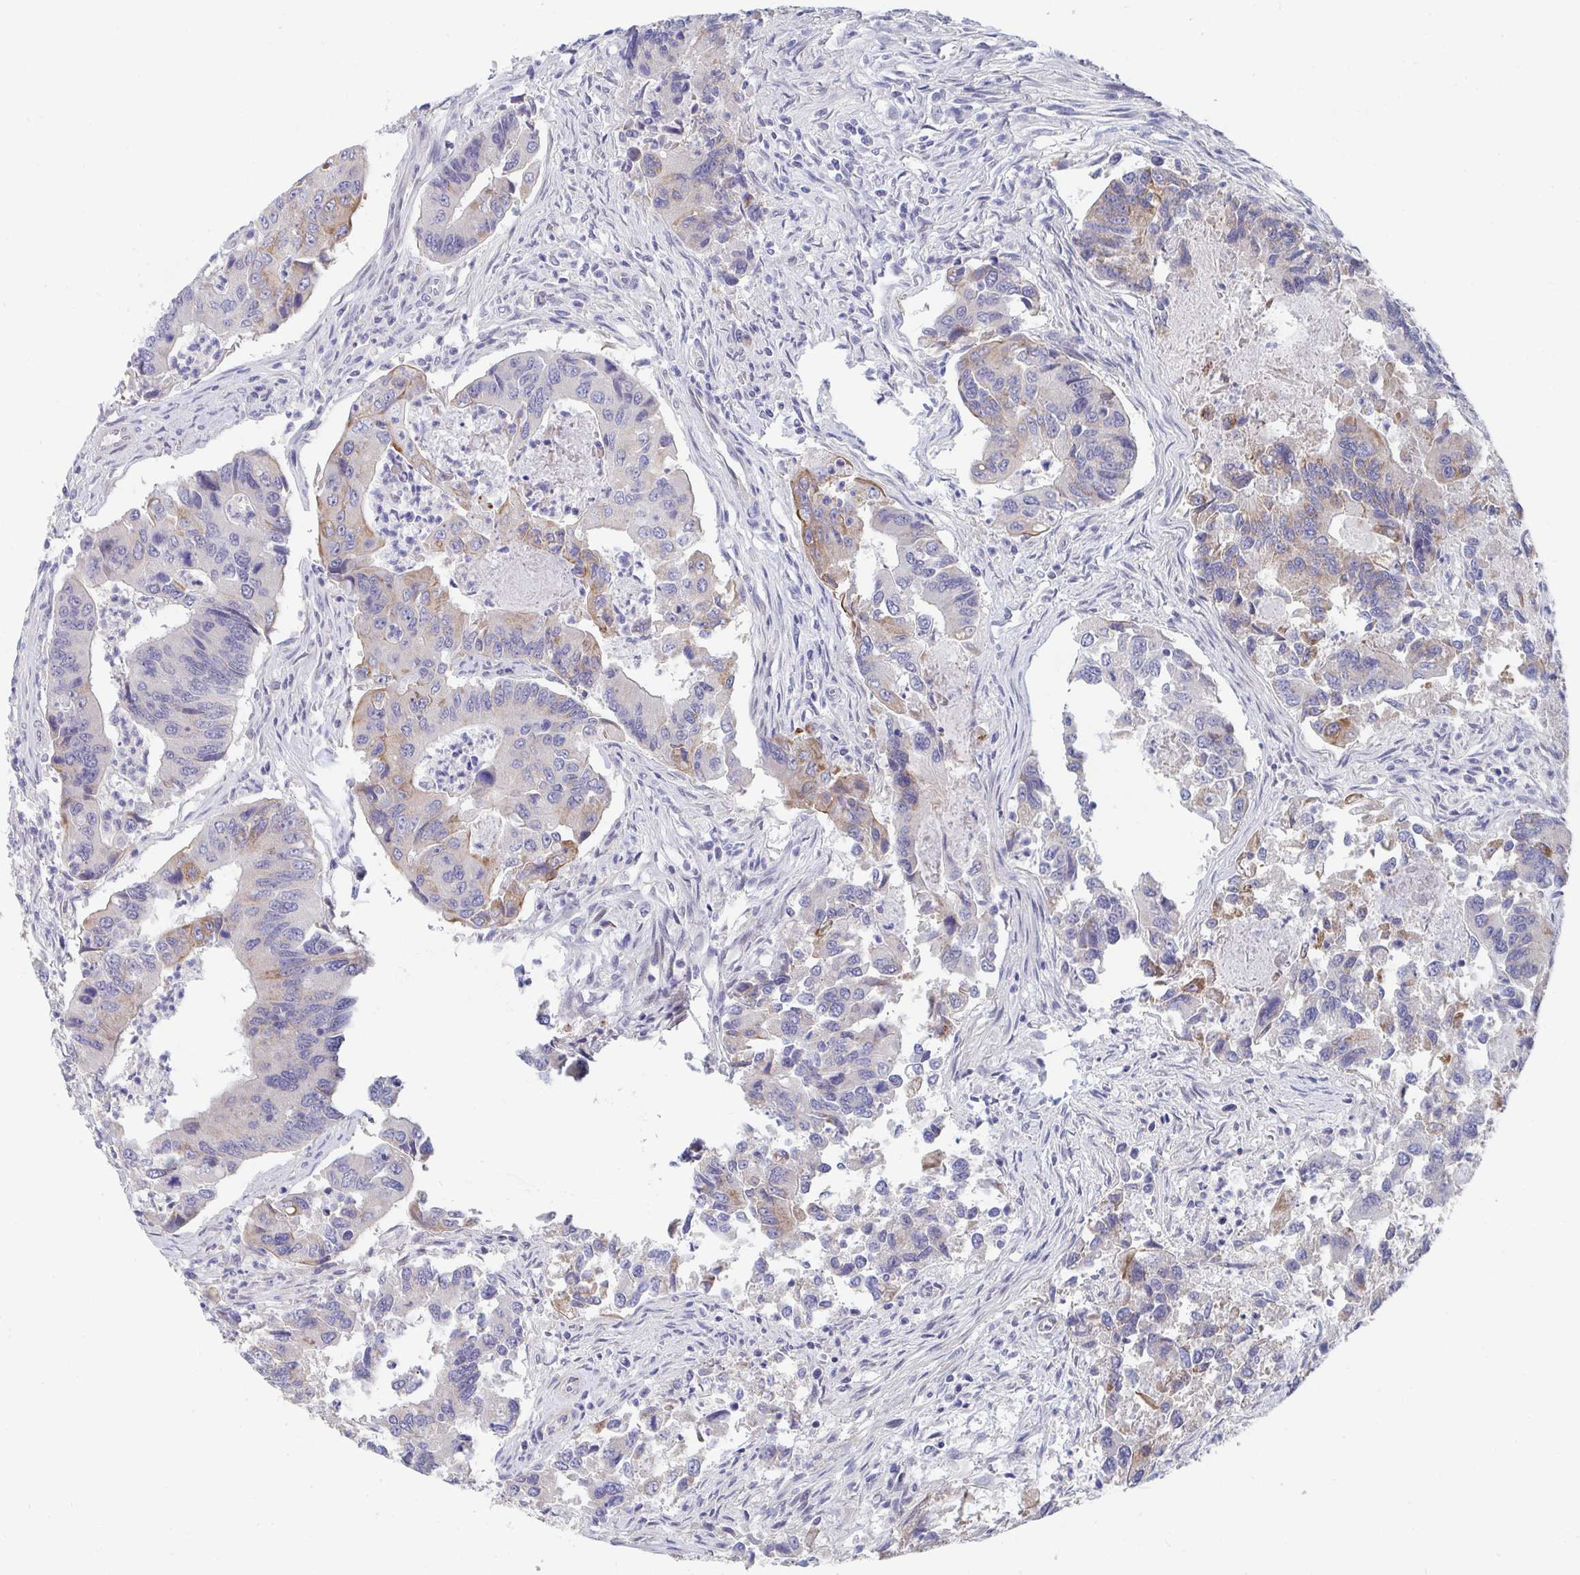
{"staining": {"intensity": "moderate", "quantity": "<25%", "location": "cytoplasmic/membranous"}, "tissue": "colorectal cancer", "cell_type": "Tumor cells", "image_type": "cancer", "snomed": [{"axis": "morphology", "description": "Adenocarcinoma, NOS"}, {"axis": "topography", "description": "Colon"}], "caption": "Brown immunohistochemical staining in colorectal cancer (adenocarcinoma) exhibits moderate cytoplasmic/membranous staining in about <25% of tumor cells. Ihc stains the protein of interest in brown and the nuclei are stained blue.", "gene": "FAM156B", "patient": {"sex": "female", "age": 67}}